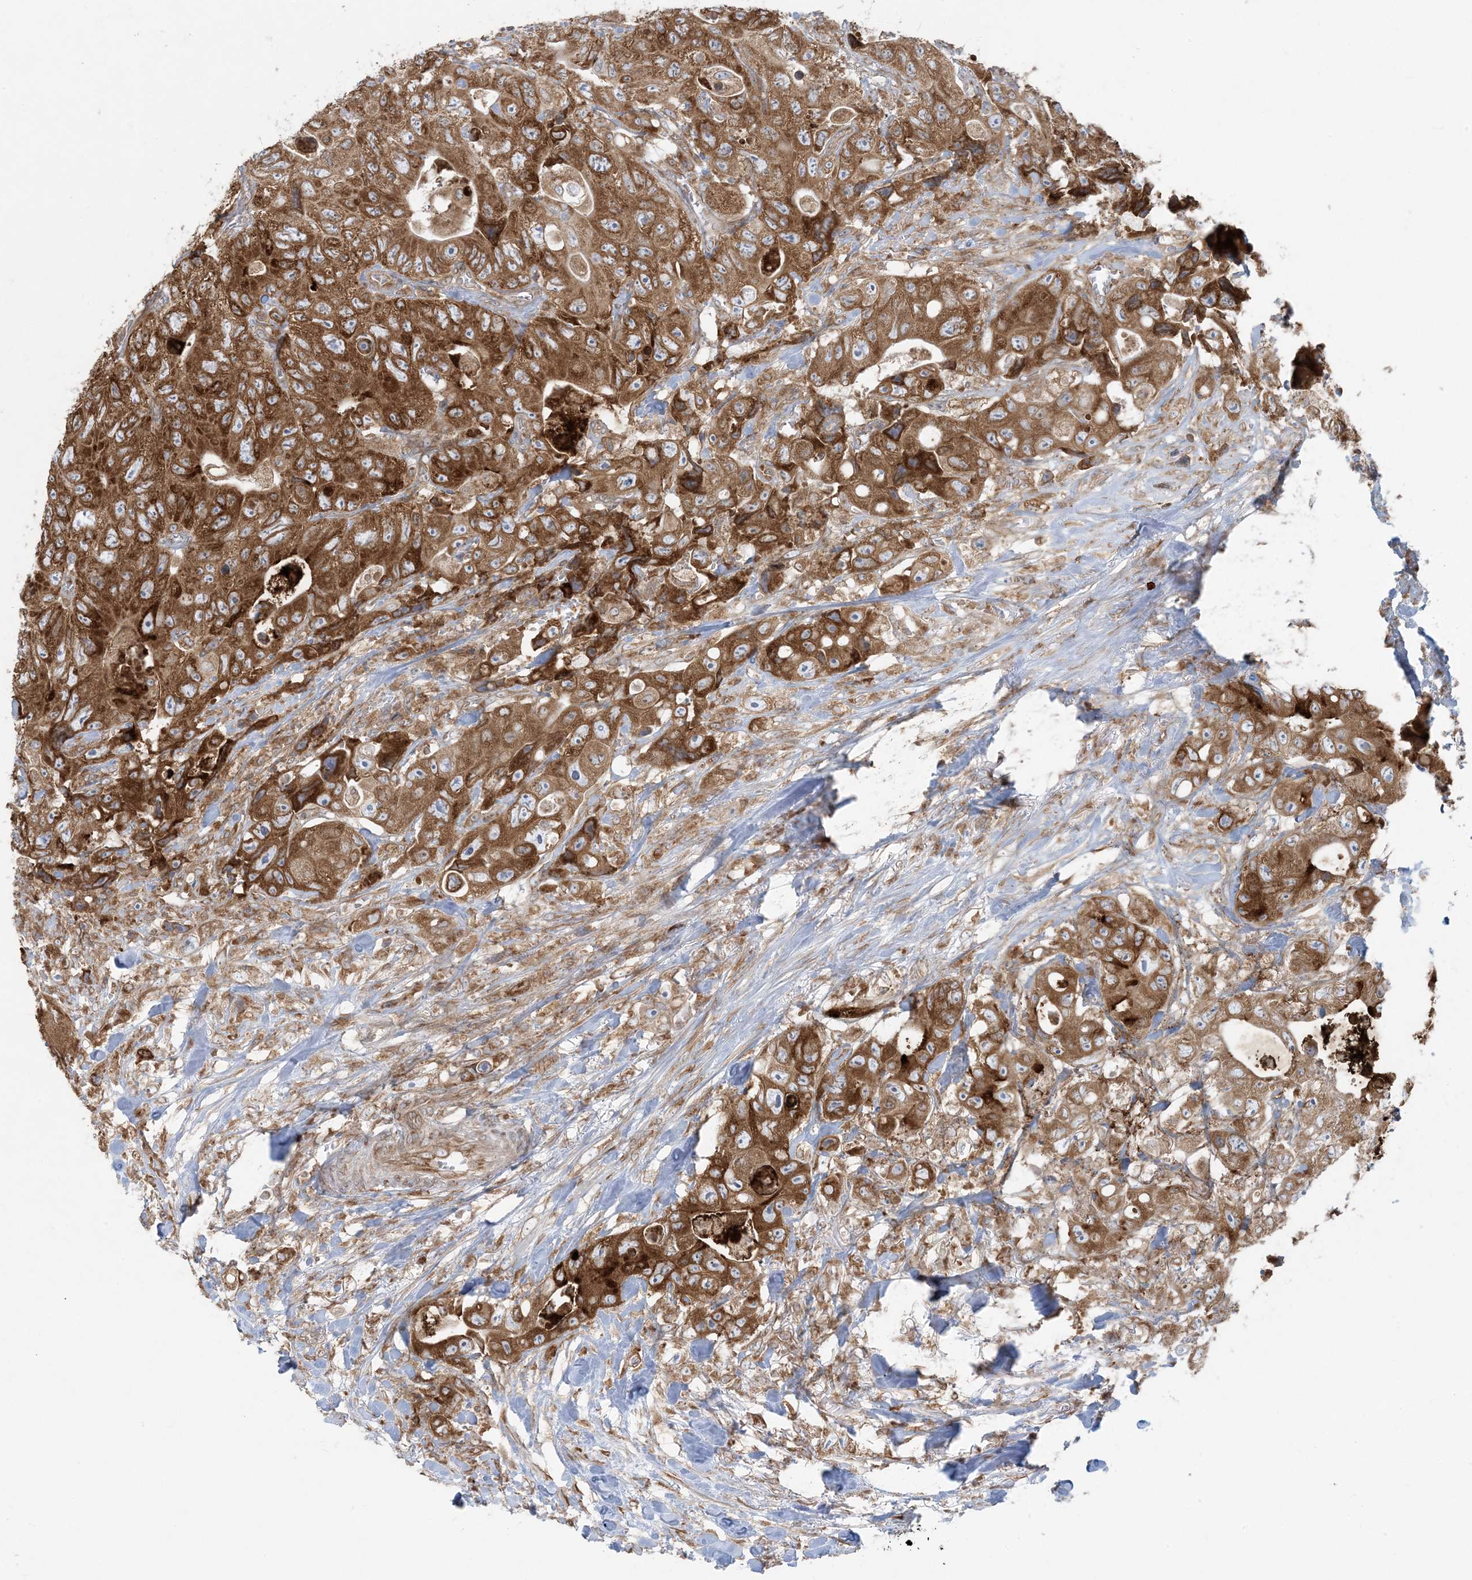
{"staining": {"intensity": "moderate", "quantity": ">75%", "location": "cytoplasmic/membranous"}, "tissue": "colorectal cancer", "cell_type": "Tumor cells", "image_type": "cancer", "snomed": [{"axis": "morphology", "description": "Adenocarcinoma, NOS"}, {"axis": "topography", "description": "Colon"}], "caption": "There is medium levels of moderate cytoplasmic/membranous staining in tumor cells of adenocarcinoma (colorectal), as demonstrated by immunohistochemical staining (brown color).", "gene": "UBXN4", "patient": {"sex": "female", "age": 46}}